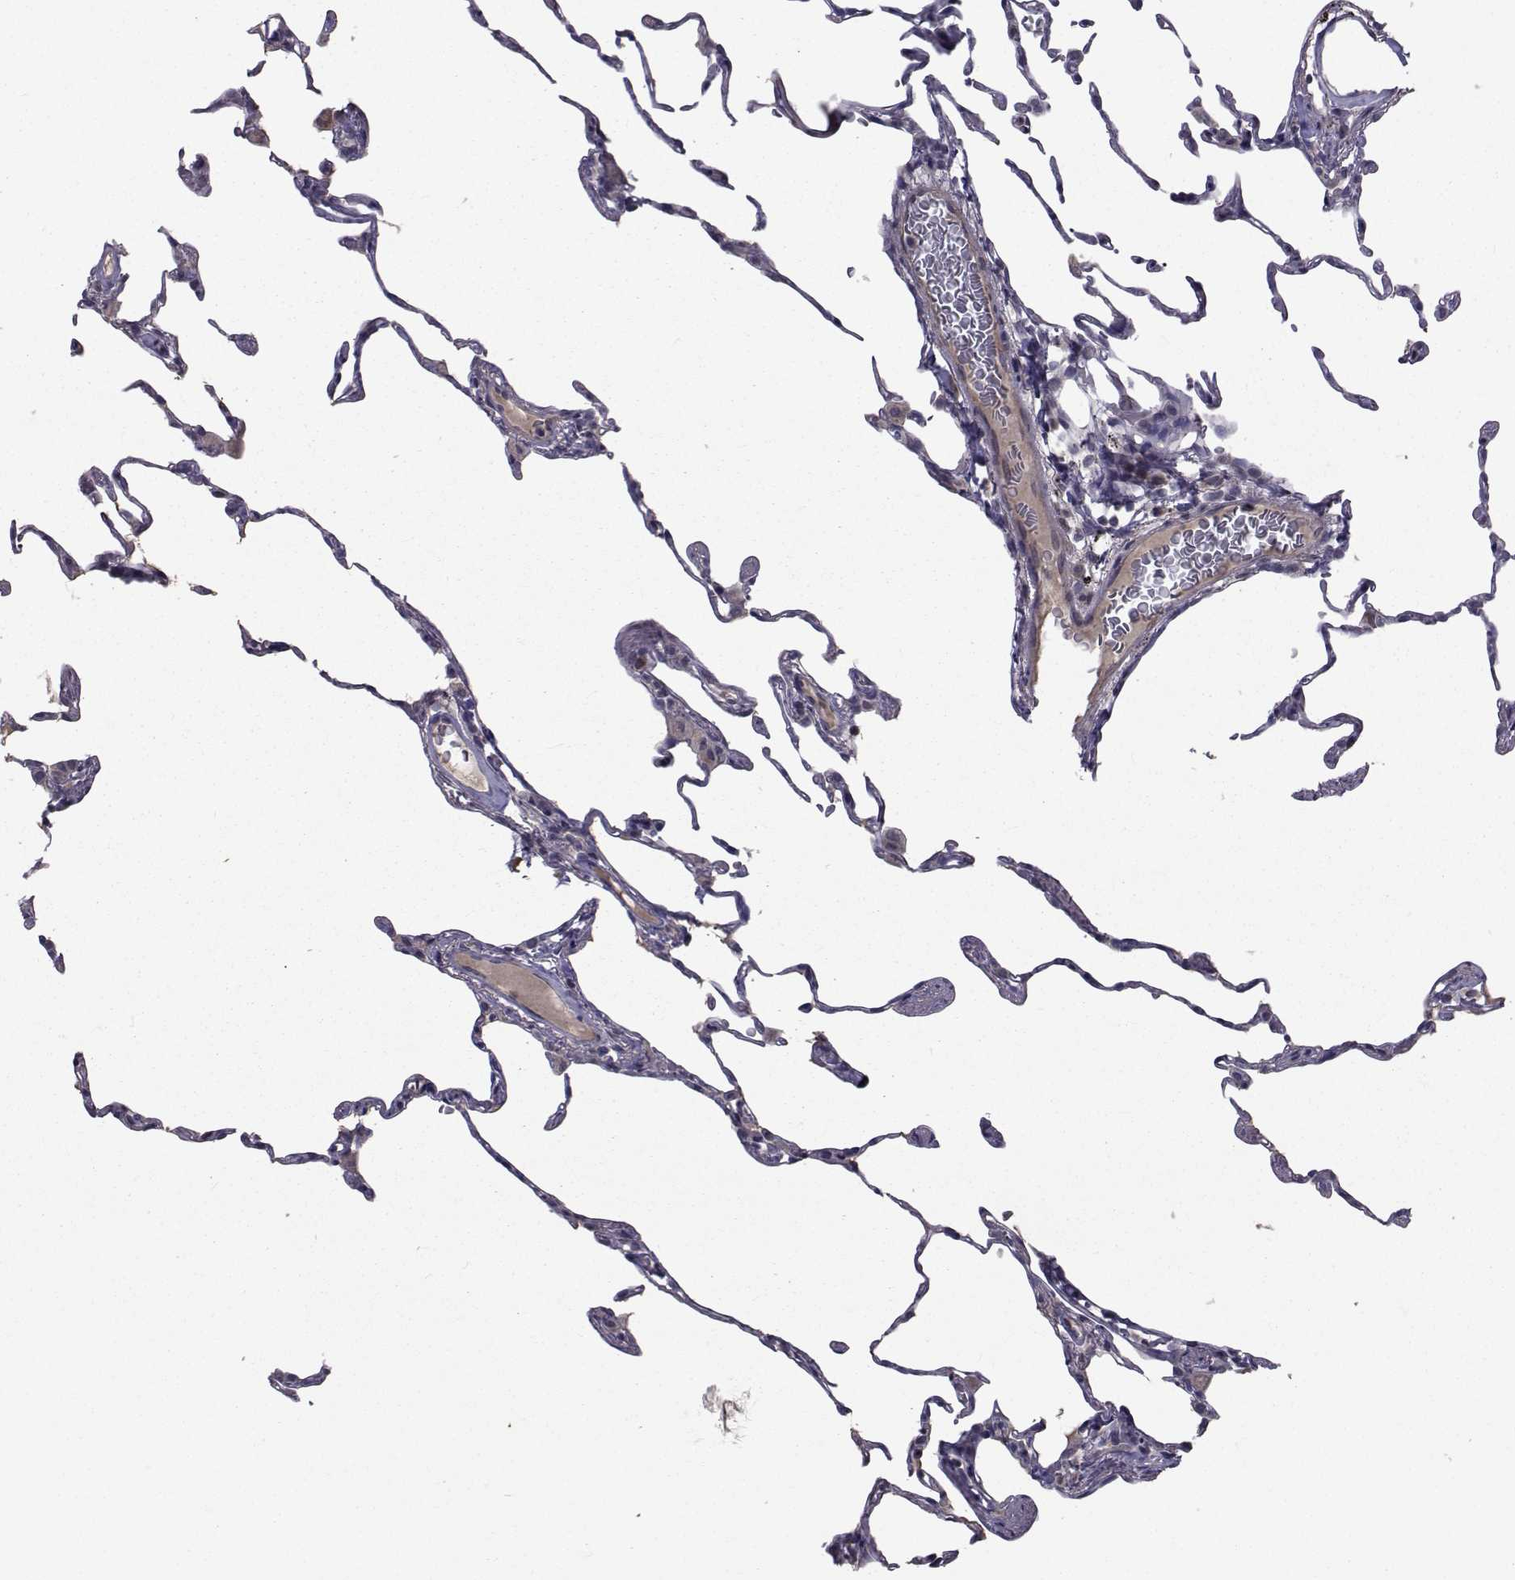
{"staining": {"intensity": "negative", "quantity": "none", "location": "none"}, "tissue": "lung", "cell_type": "Alveolar cells", "image_type": "normal", "snomed": [{"axis": "morphology", "description": "Normal tissue, NOS"}, {"axis": "topography", "description": "Lung"}], "caption": "Immunohistochemistry of benign lung shows no positivity in alveolar cells.", "gene": "FDXR", "patient": {"sex": "female", "age": 57}}